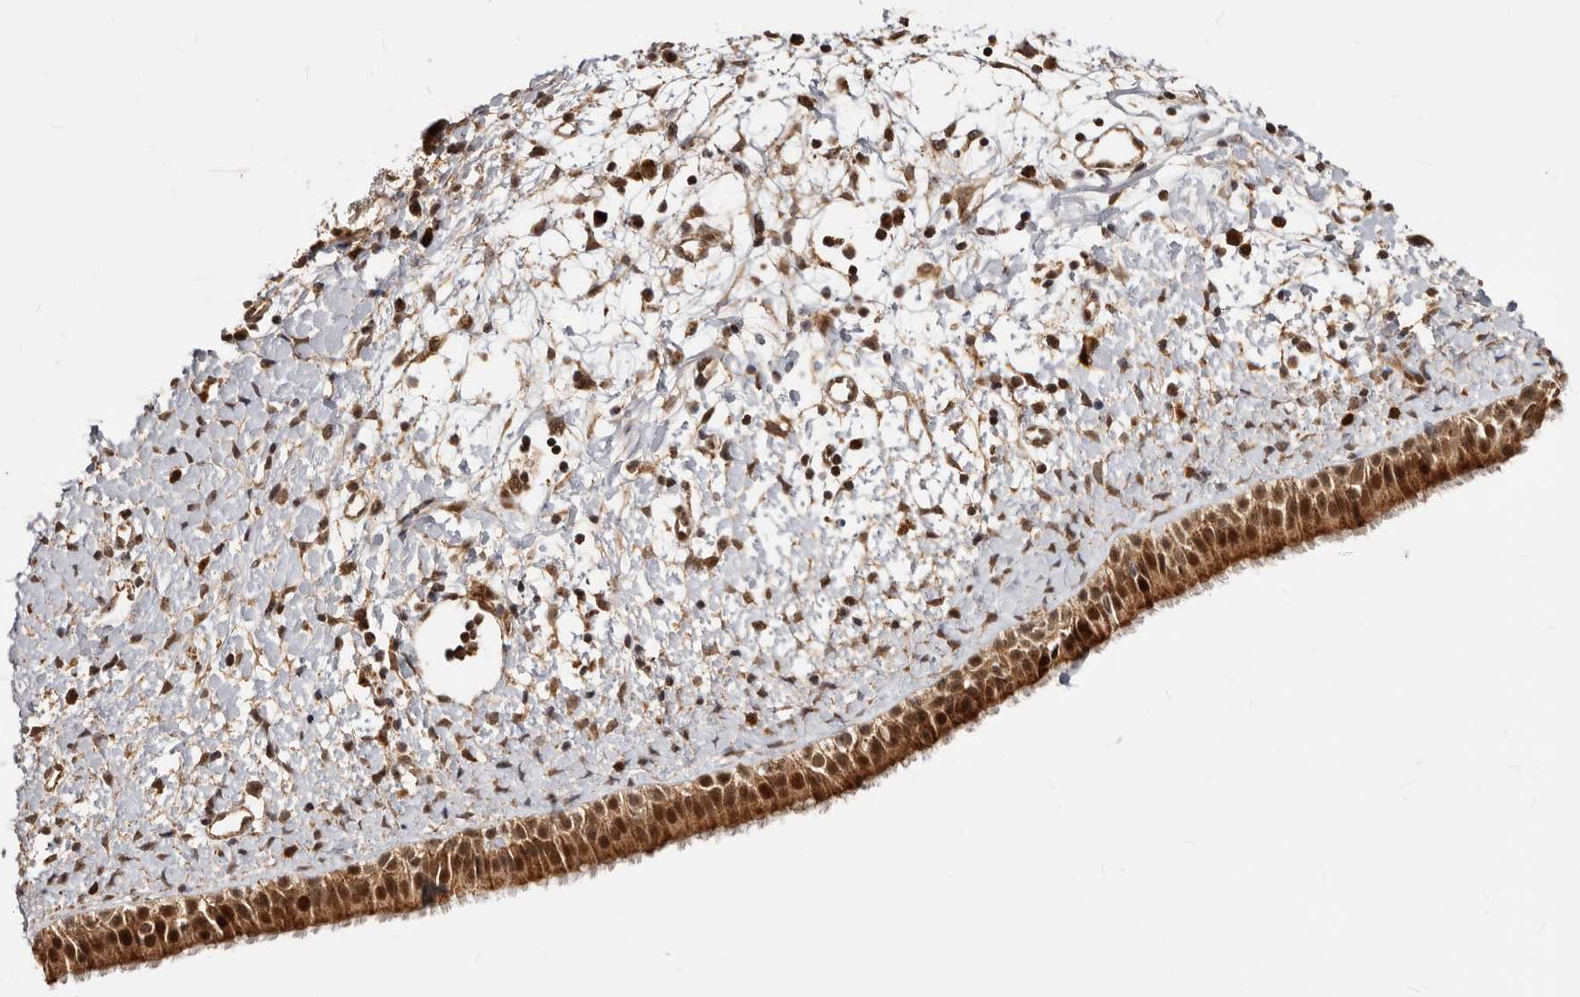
{"staining": {"intensity": "strong", "quantity": ">75%", "location": "cytoplasmic/membranous,nuclear"}, "tissue": "nasopharynx", "cell_type": "Respiratory epithelial cells", "image_type": "normal", "snomed": [{"axis": "morphology", "description": "Normal tissue, NOS"}, {"axis": "topography", "description": "Nasopharynx"}], "caption": "Strong cytoplasmic/membranous,nuclear protein expression is present in about >75% of respiratory epithelial cells in nasopharynx. Nuclei are stained in blue.", "gene": "SEC14L1", "patient": {"sex": "male", "age": 22}}